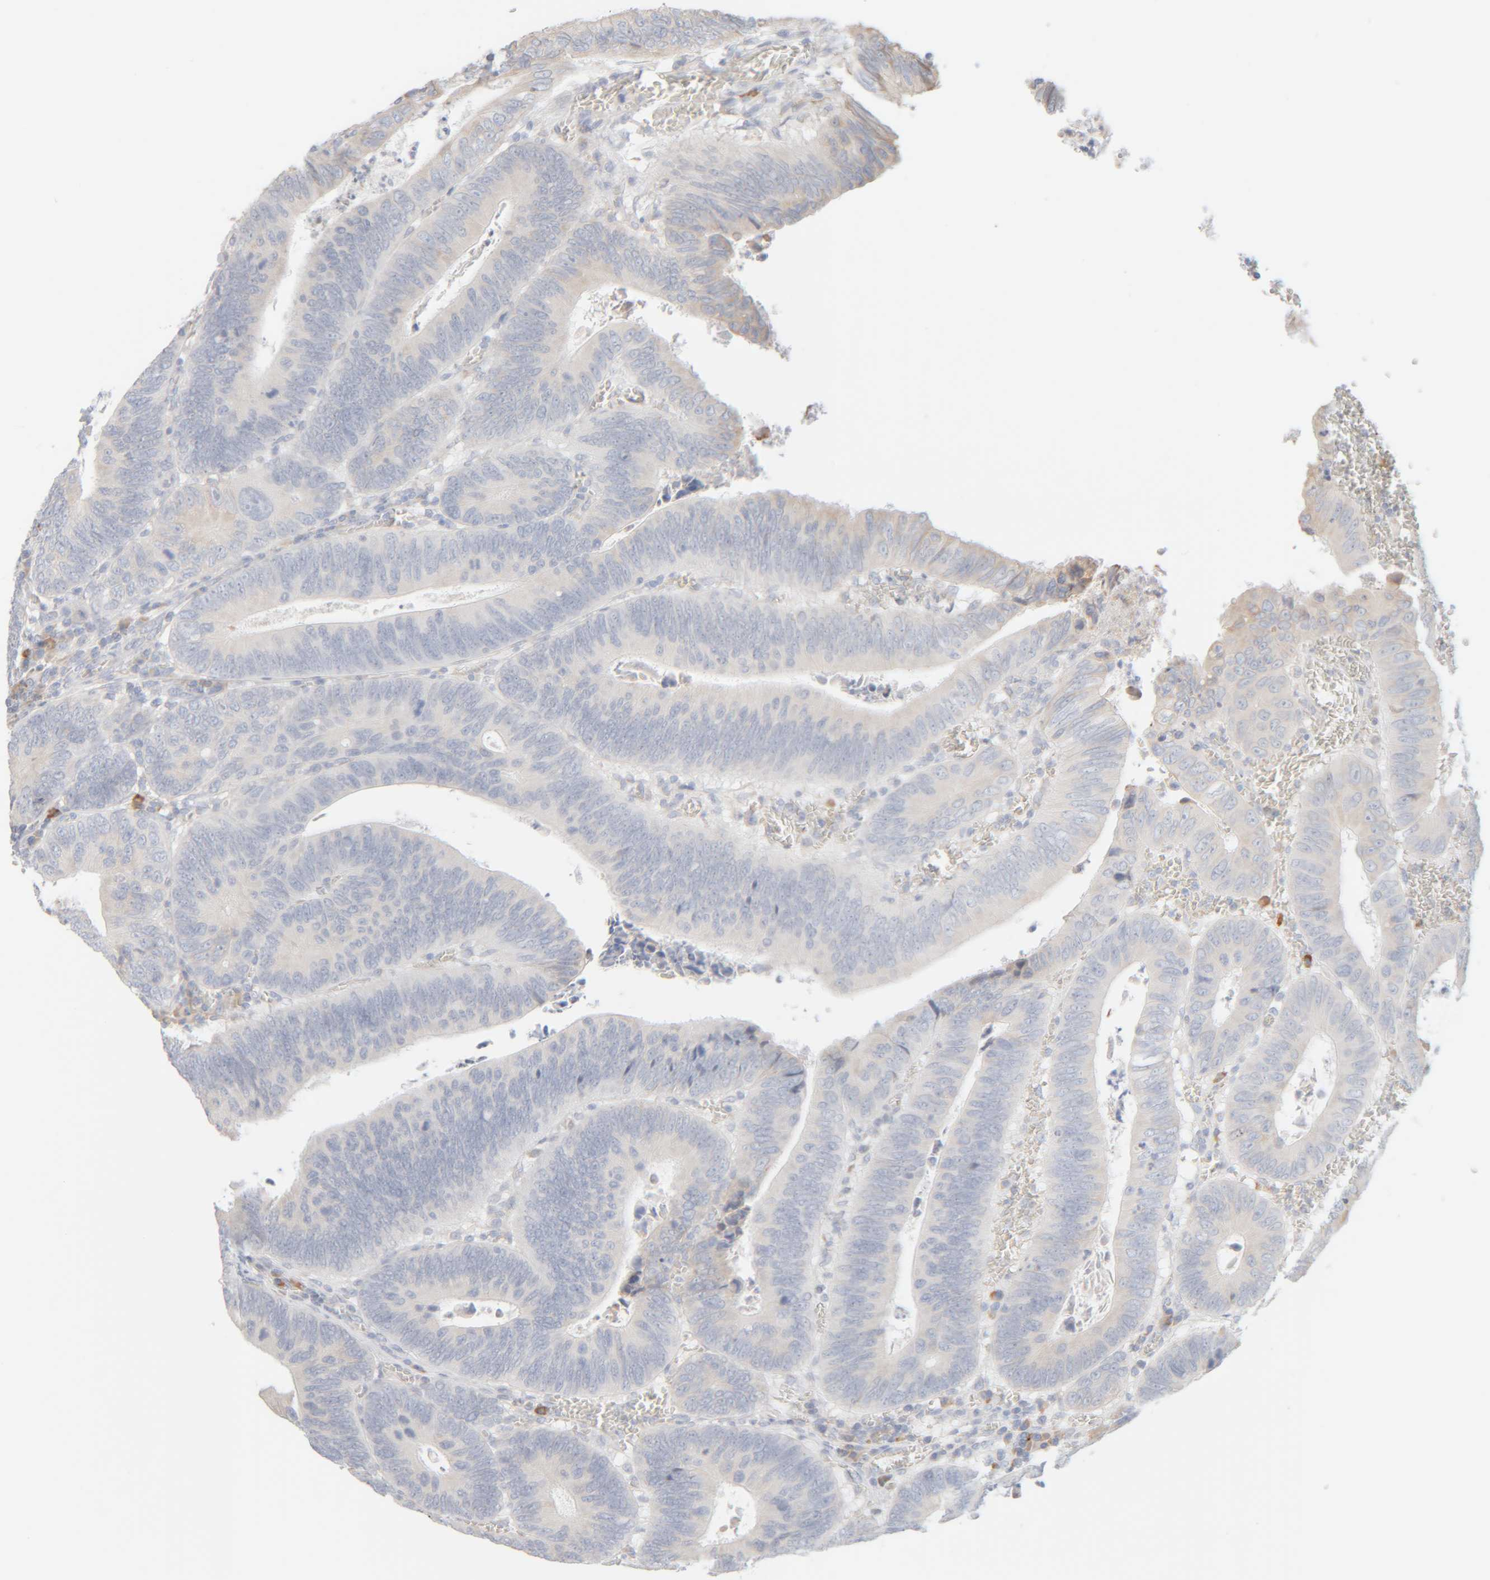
{"staining": {"intensity": "negative", "quantity": "none", "location": "none"}, "tissue": "colorectal cancer", "cell_type": "Tumor cells", "image_type": "cancer", "snomed": [{"axis": "morphology", "description": "Inflammation, NOS"}, {"axis": "morphology", "description": "Adenocarcinoma, NOS"}, {"axis": "topography", "description": "Colon"}], "caption": "Tumor cells show no significant expression in colorectal cancer. (DAB IHC visualized using brightfield microscopy, high magnification).", "gene": "RIDA", "patient": {"sex": "male", "age": 72}}